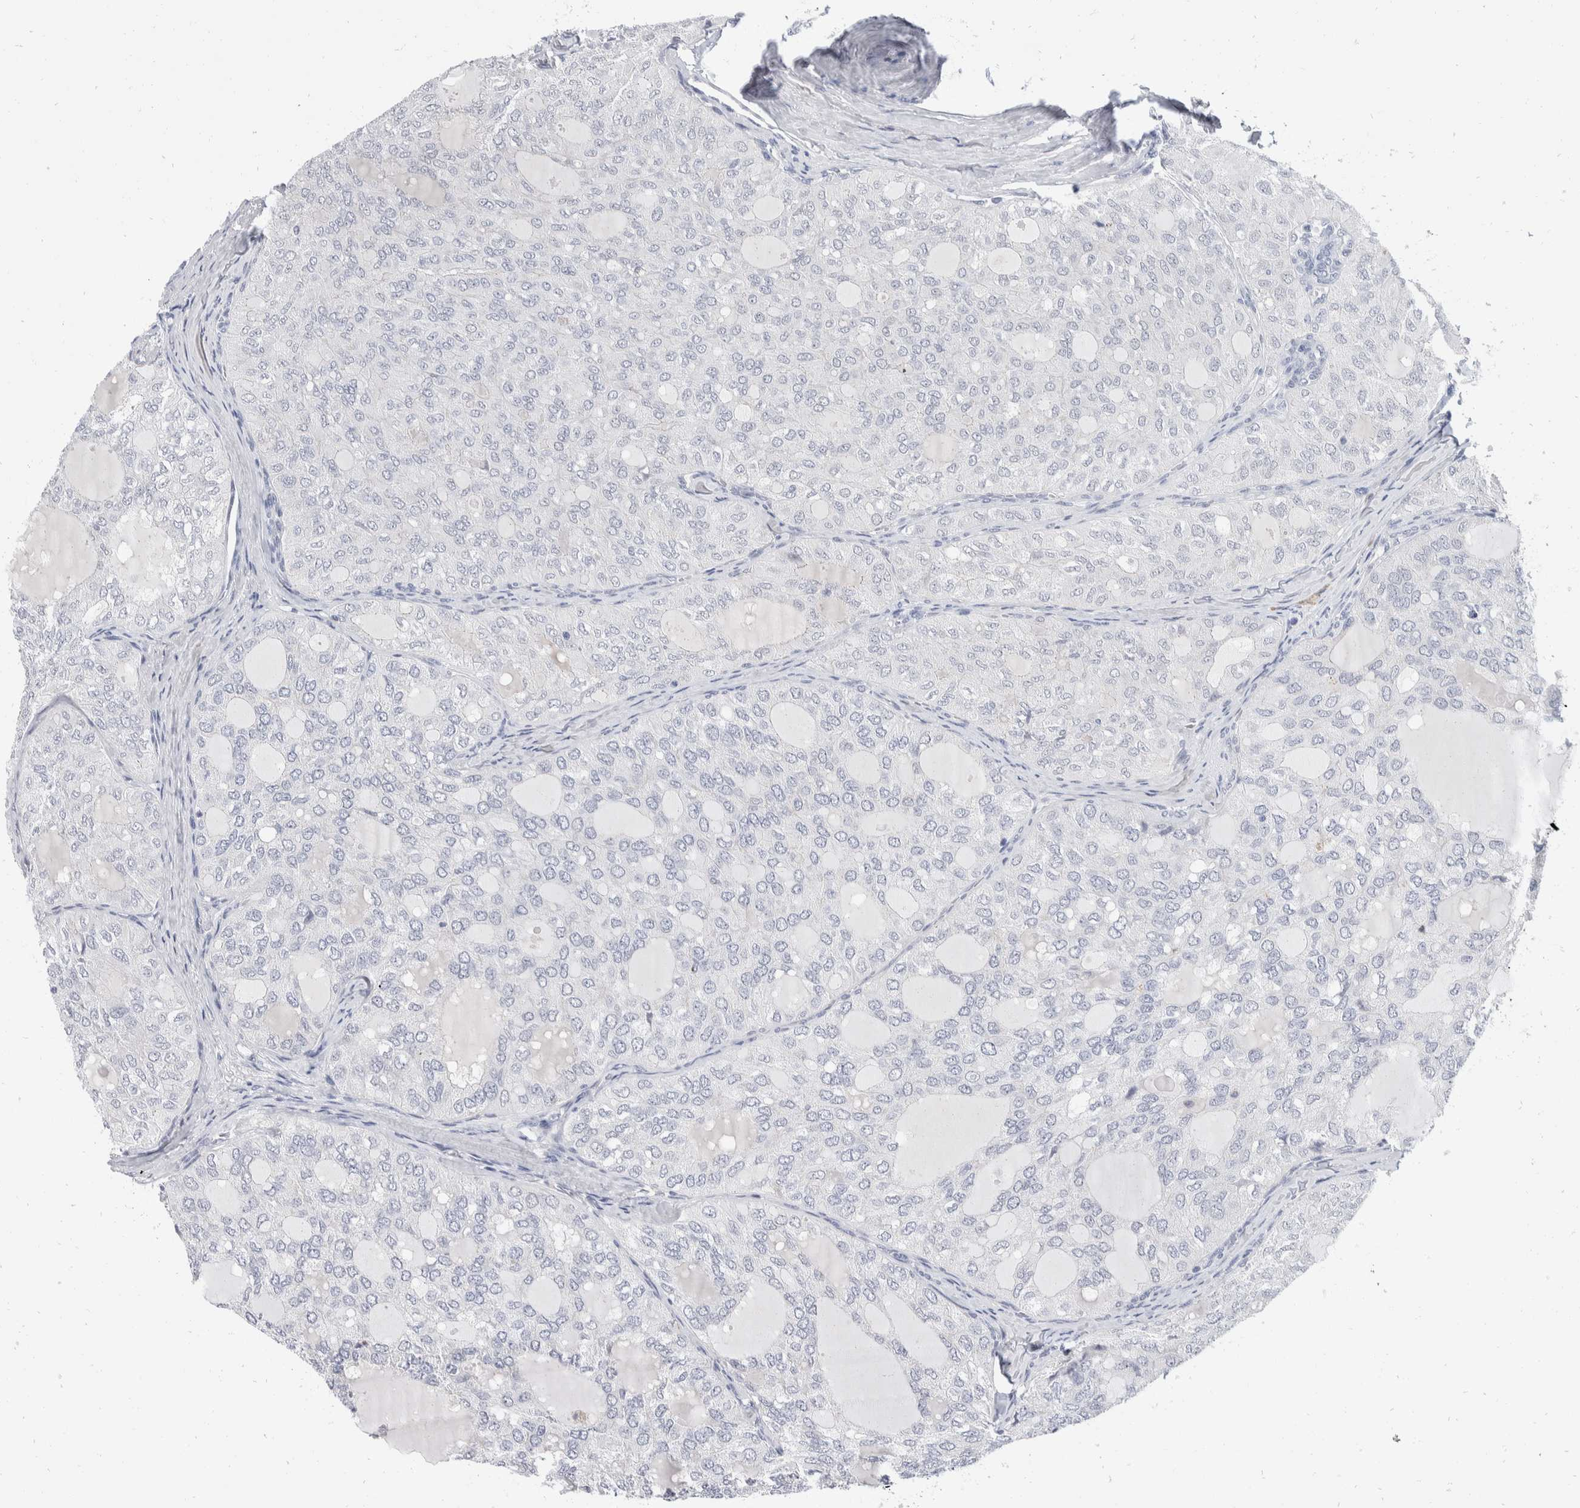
{"staining": {"intensity": "negative", "quantity": "none", "location": "none"}, "tissue": "thyroid cancer", "cell_type": "Tumor cells", "image_type": "cancer", "snomed": [{"axis": "morphology", "description": "Follicular adenoma carcinoma, NOS"}, {"axis": "topography", "description": "Thyroid gland"}], "caption": "An immunohistochemistry (IHC) image of thyroid follicular adenoma carcinoma is shown. There is no staining in tumor cells of thyroid follicular adenoma carcinoma.", "gene": "CATSPERD", "patient": {"sex": "male", "age": 75}}